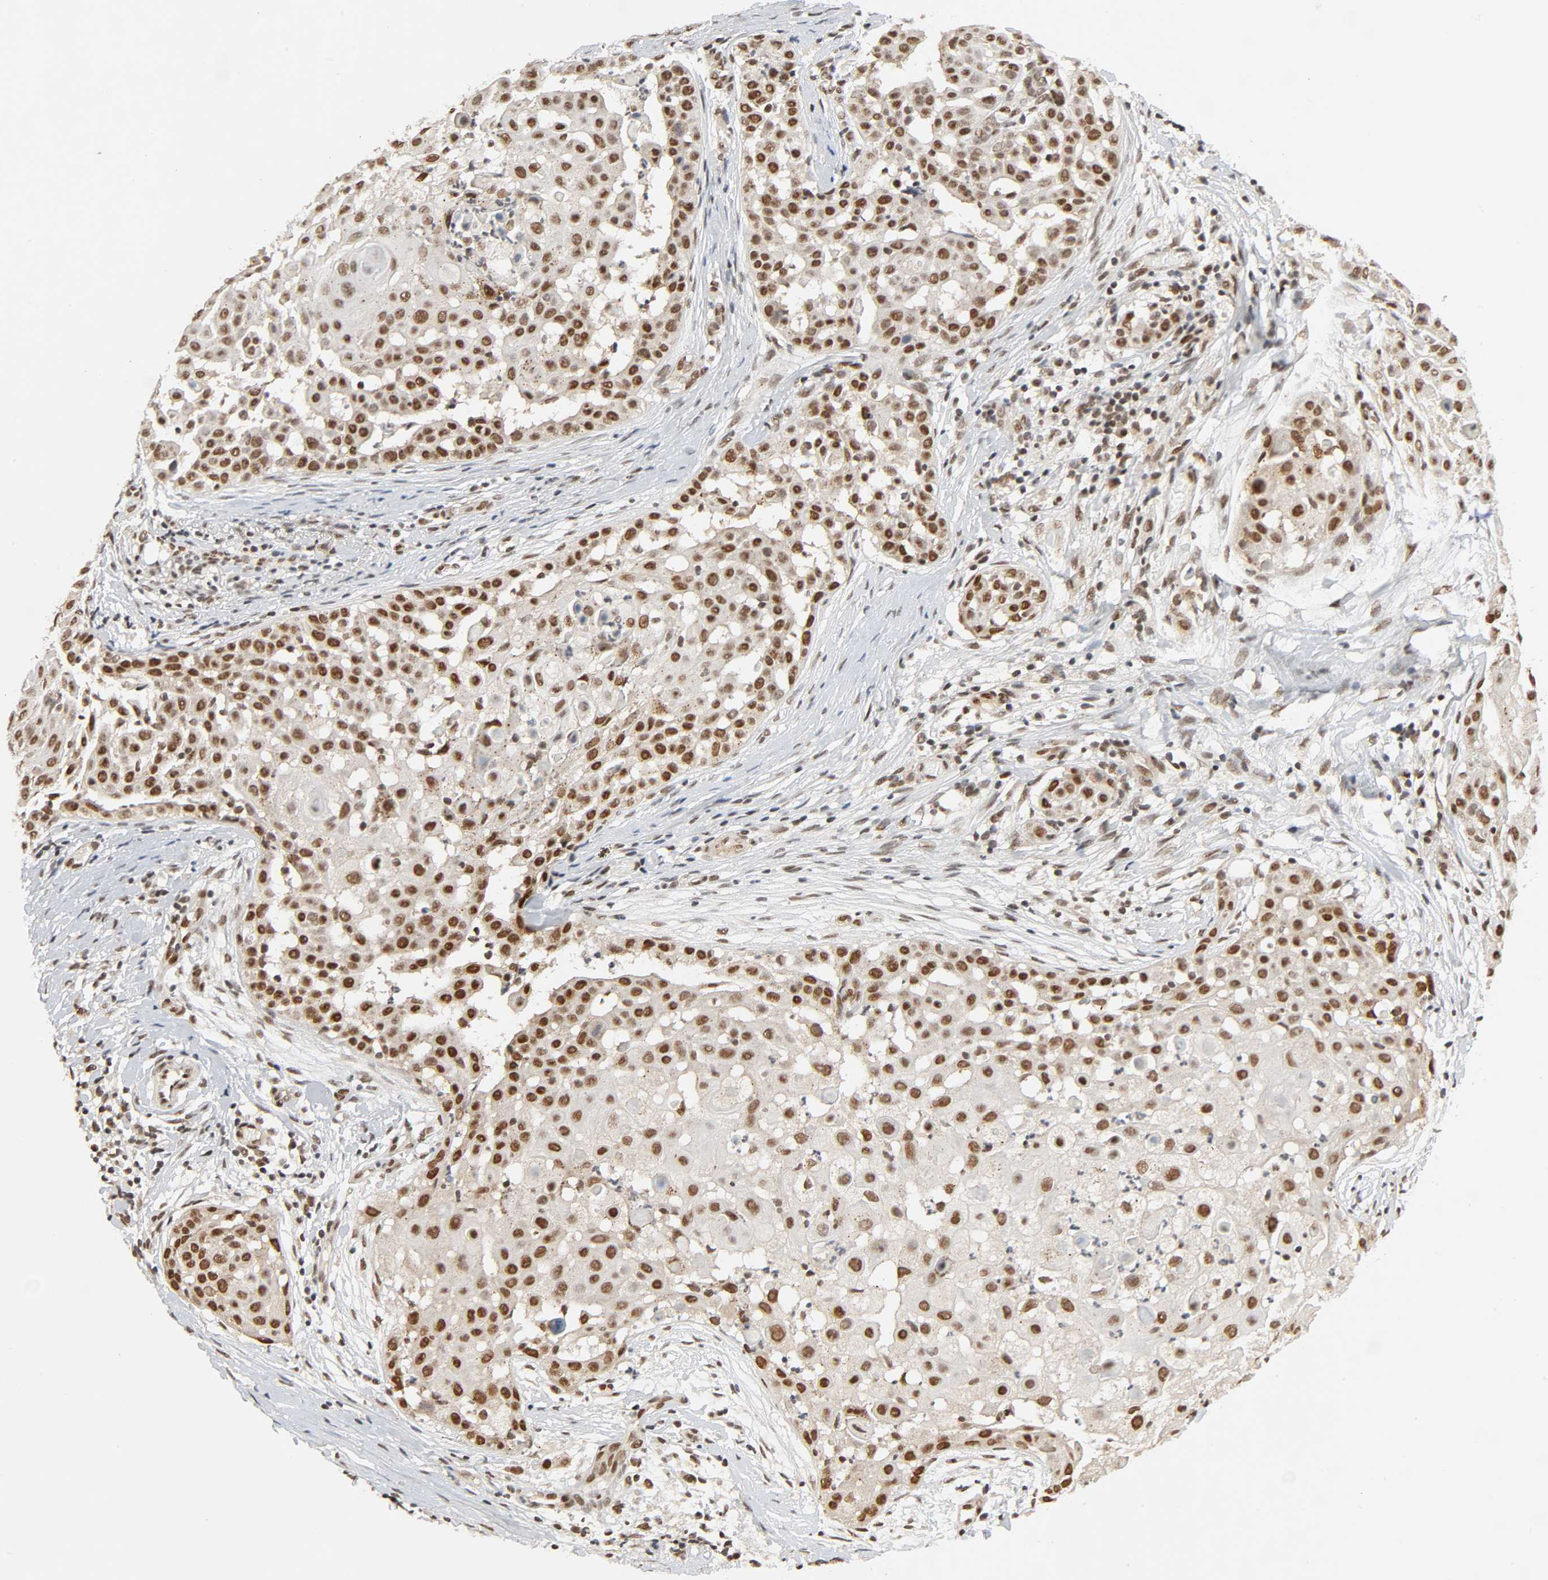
{"staining": {"intensity": "strong", "quantity": ">75%", "location": "nuclear"}, "tissue": "skin cancer", "cell_type": "Tumor cells", "image_type": "cancer", "snomed": [{"axis": "morphology", "description": "Squamous cell carcinoma, NOS"}, {"axis": "topography", "description": "Skin"}], "caption": "A brown stain shows strong nuclear expression of a protein in human skin squamous cell carcinoma tumor cells.", "gene": "SMARCD1", "patient": {"sex": "female", "age": 57}}